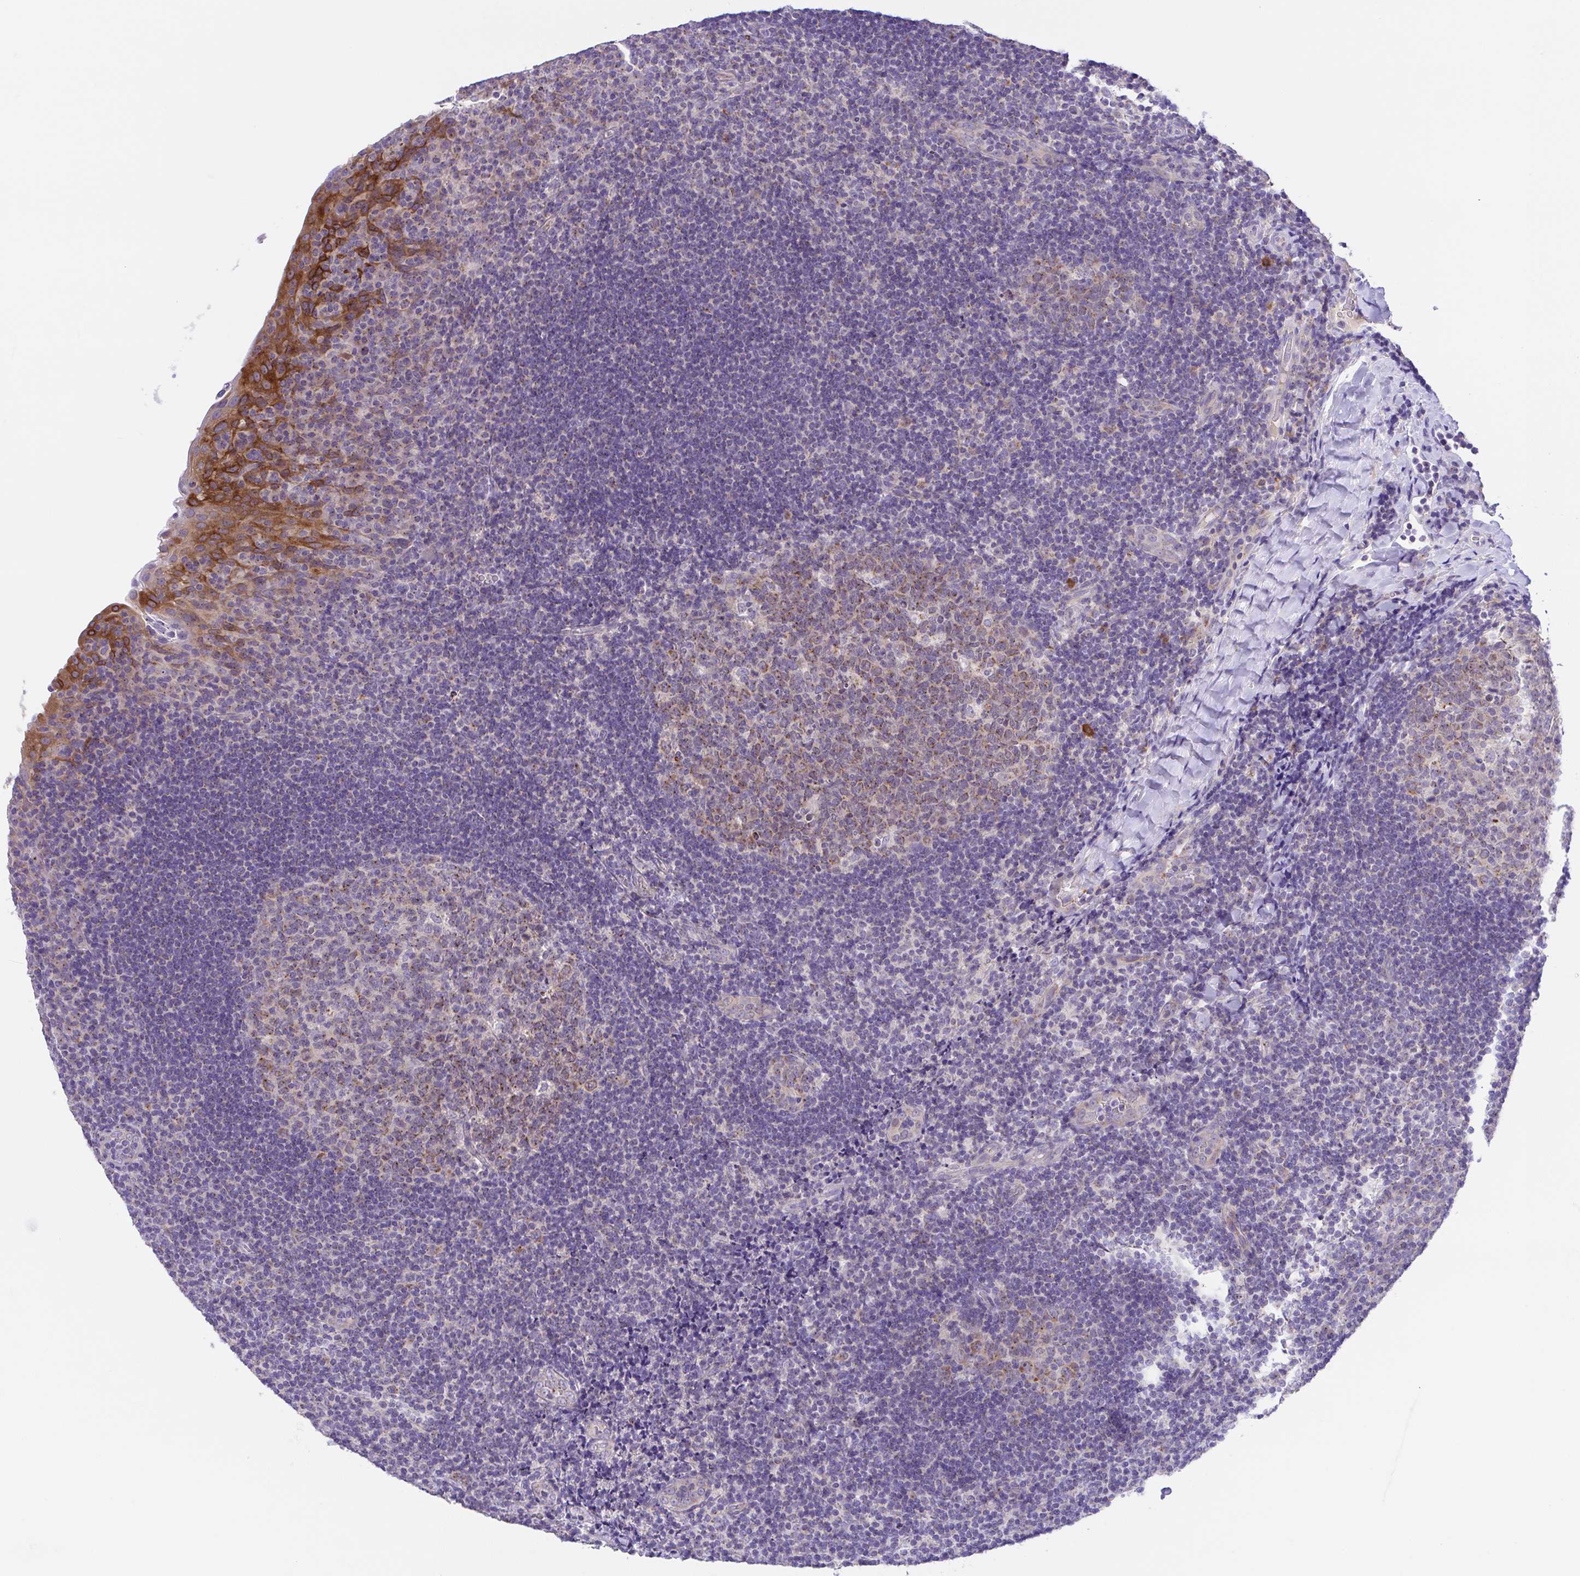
{"staining": {"intensity": "weak", "quantity": "25%-75%", "location": "cytoplasmic/membranous"}, "tissue": "tonsil", "cell_type": "Germinal center cells", "image_type": "normal", "snomed": [{"axis": "morphology", "description": "Normal tissue, NOS"}, {"axis": "topography", "description": "Tonsil"}], "caption": "Immunohistochemistry (IHC) (DAB) staining of benign tonsil reveals weak cytoplasmic/membranous protein expression in about 25%-75% of germinal center cells. (Brightfield microscopy of DAB IHC at high magnification).", "gene": "SLC13A1", "patient": {"sex": "male", "age": 17}}